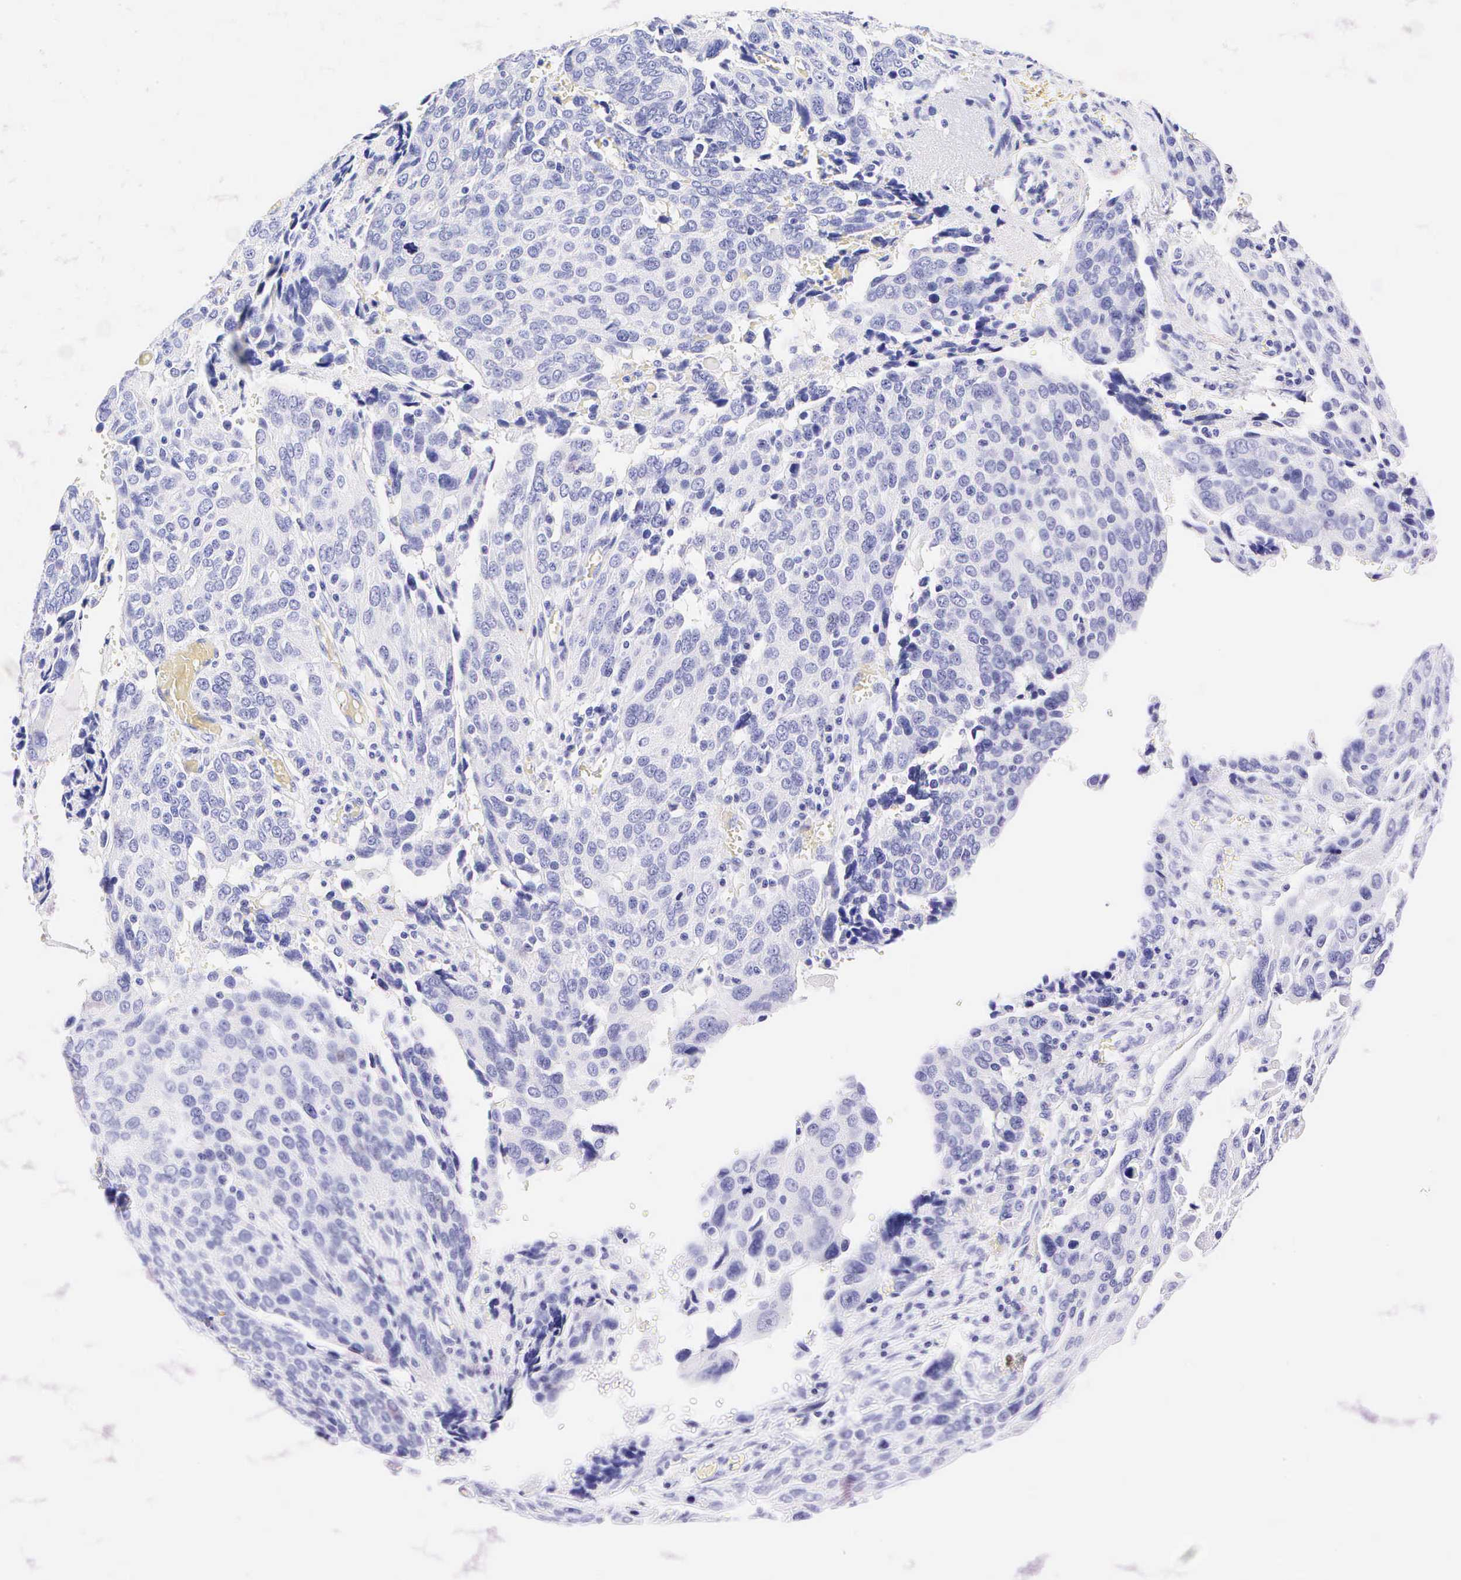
{"staining": {"intensity": "negative", "quantity": "none", "location": "none"}, "tissue": "ovarian cancer", "cell_type": "Tumor cells", "image_type": "cancer", "snomed": [{"axis": "morphology", "description": "Carcinoma, endometroid"}, {"axis": "topography", "description": "Ovary"}], "caption": "The immunohistochemistry (IHC) photomicrograph has no significant expression in tumor cells of endometroid carcinoma (ovarian) tissue.", "gene": "CALD1", "patient": {"sex": "female", "age": 75}}